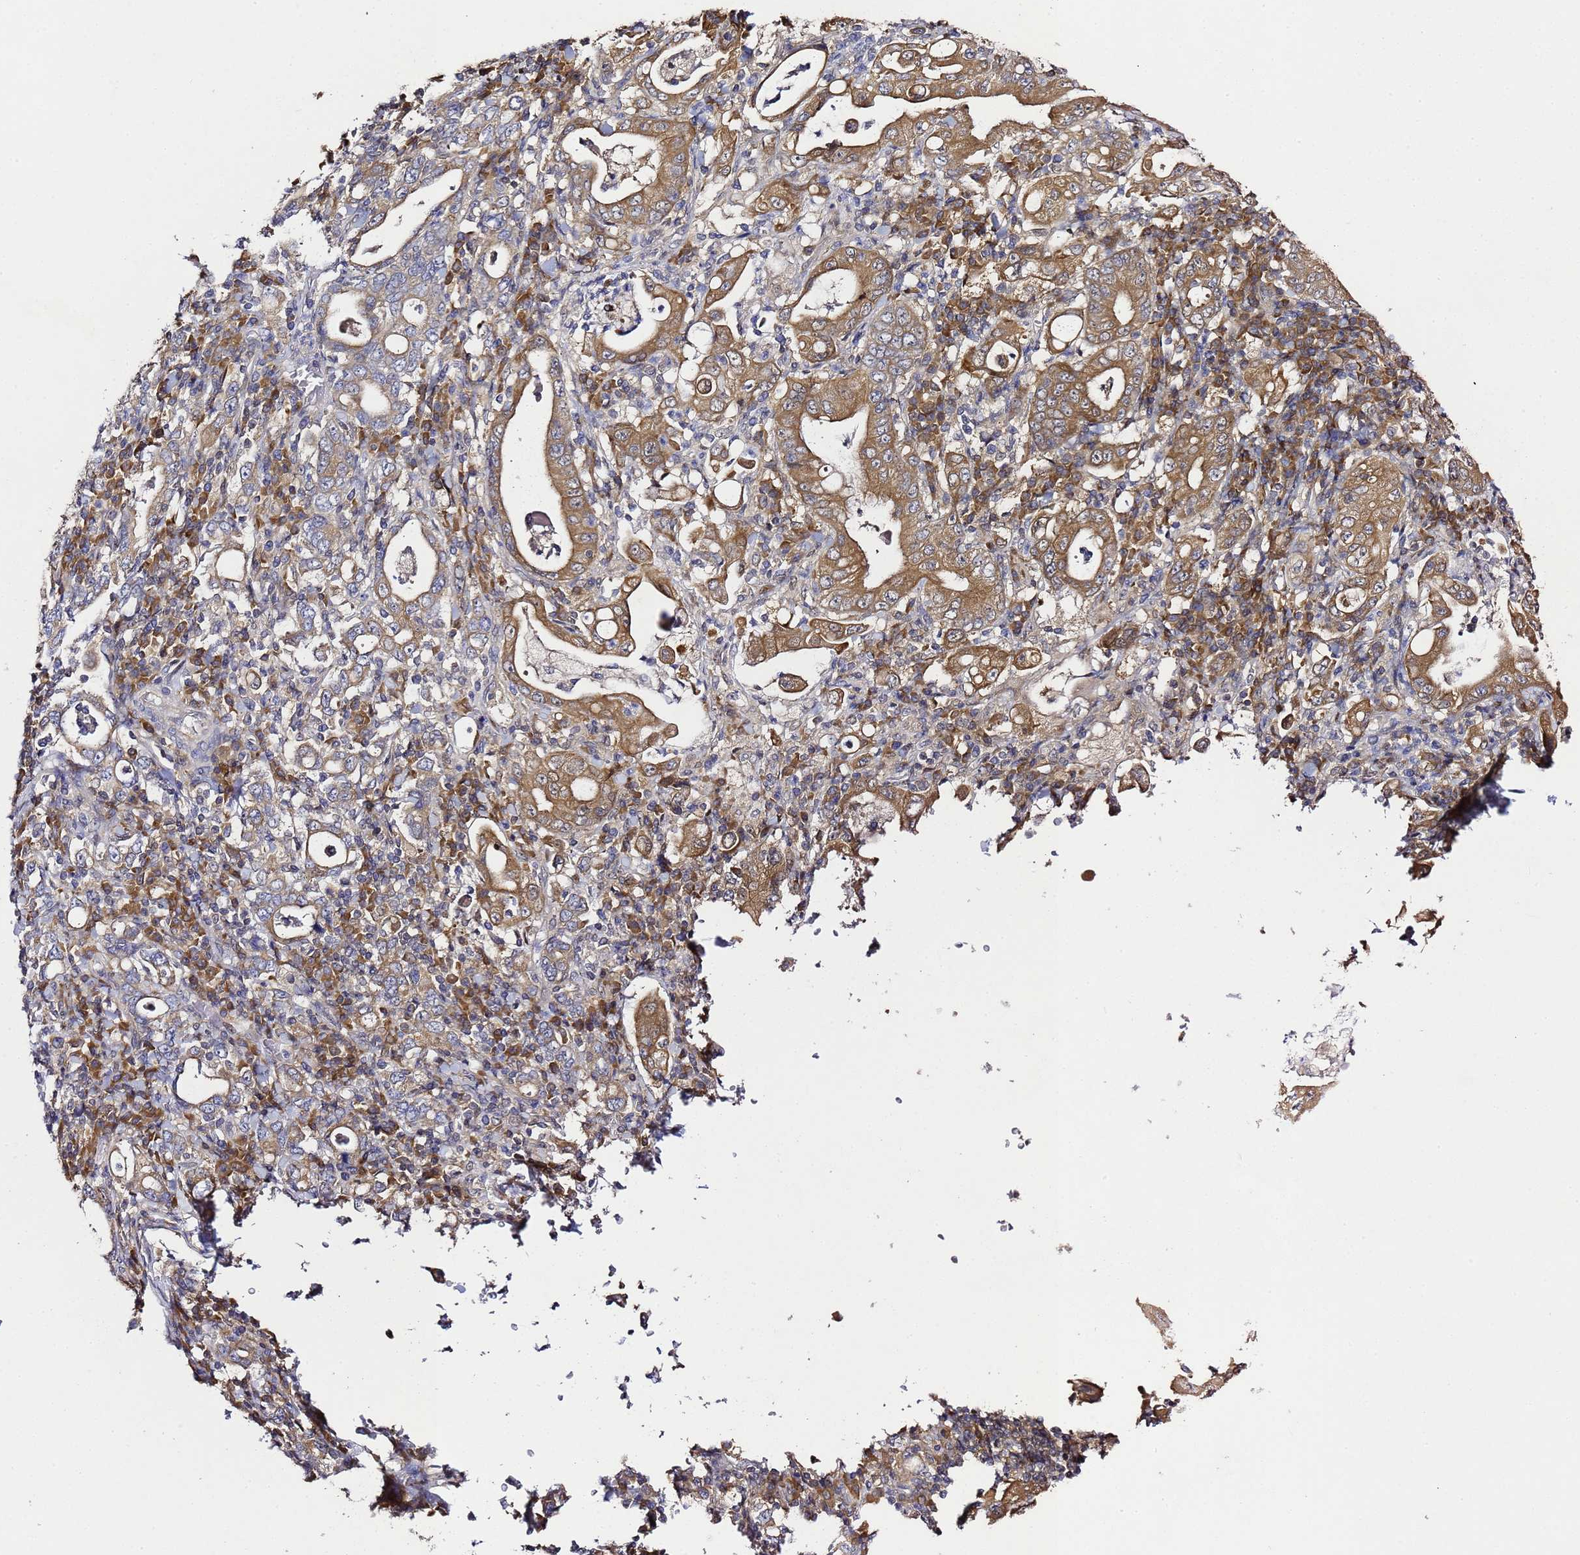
{"staining": {"intensity": "moderate", "quantity": ">75%", "location": "cytoplasmic/membranous"}, "tissue": "stomach cancer", "cell_type": "Tumor cells", "image_type": "cancer", "snomed": [{"axis": "morphology", "description": "Normal tissue, NOS"}, {"axis": "morphology", "description": "Adenocarcinoma, NOS"}, {"axis": "topography", "description": "Esophagus"}, {"axis": "topography", "description": "Stomach, upper"}, {"axis": "topography", "description": "Peripheral nerve tissue"}], "caption": "Moderate cytoplasmic/membranous staining for a protein is present in approximately >75% of tumor cells of stomach adenocarcinoma using IHC.", "gene": "ALG3", "patient": {"sex": "male", "age": 62}}